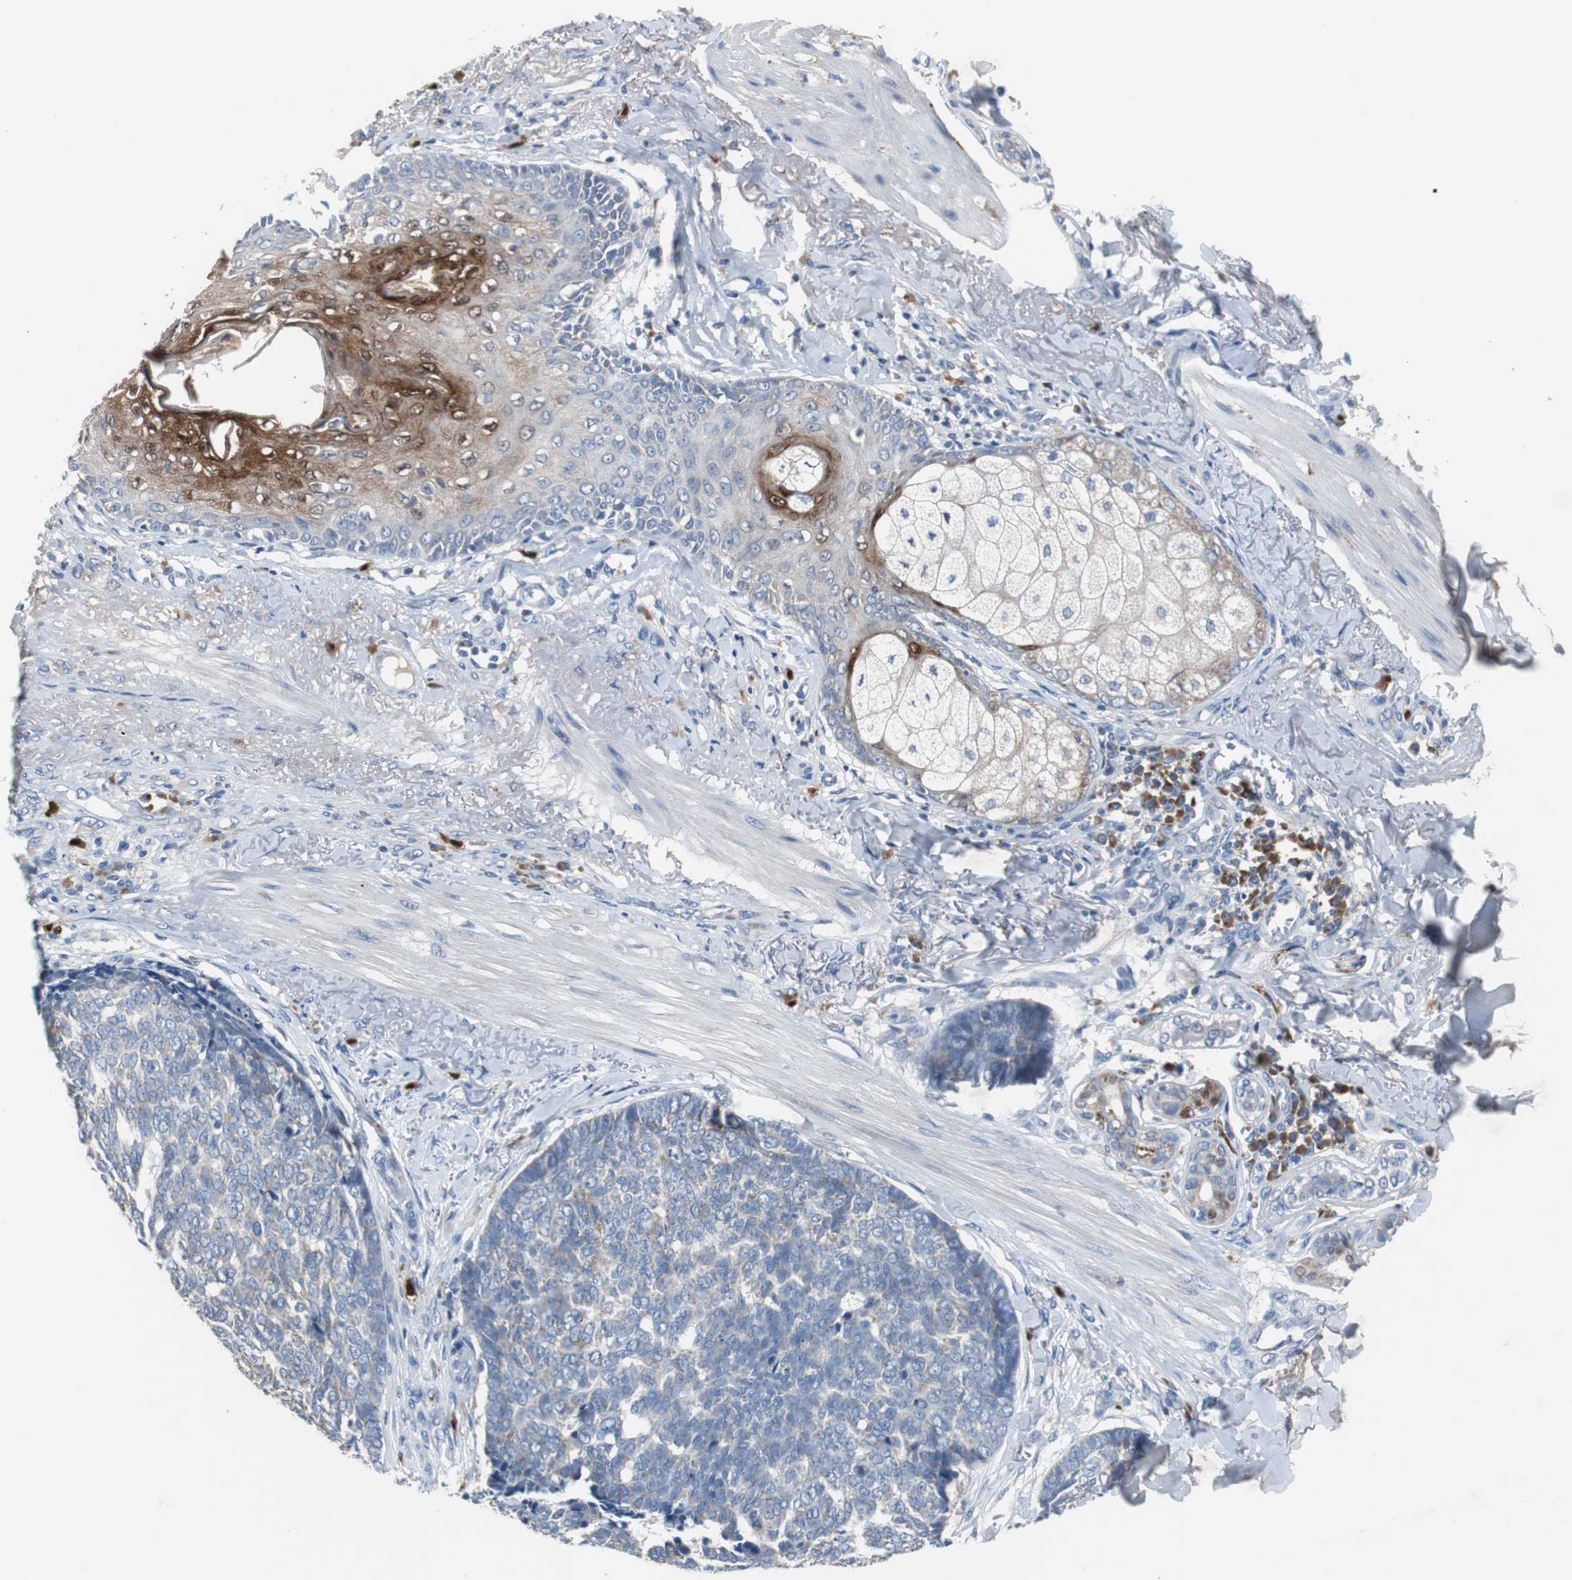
{"staining": {"intensity": "weak", "quantity": "25%-75%", "location": "cytoplasmic/membranous"}, "tissue": "skin cancer", "cell_type": "Tumor cells", "image_type": "cancer", "snomed": [{"axis": "morphology", "description": "Basal cell carcinoma"}, {"axis": "topography", "description": "Skin"}], "caption": "The immunohistochemical stain shows weak cytoplasmic/membranous staining in tumor cells of basal cell carcinoma (skin) tissue.", "gene": "CALB2", "patient": {"sex": "male", "age": 84}}